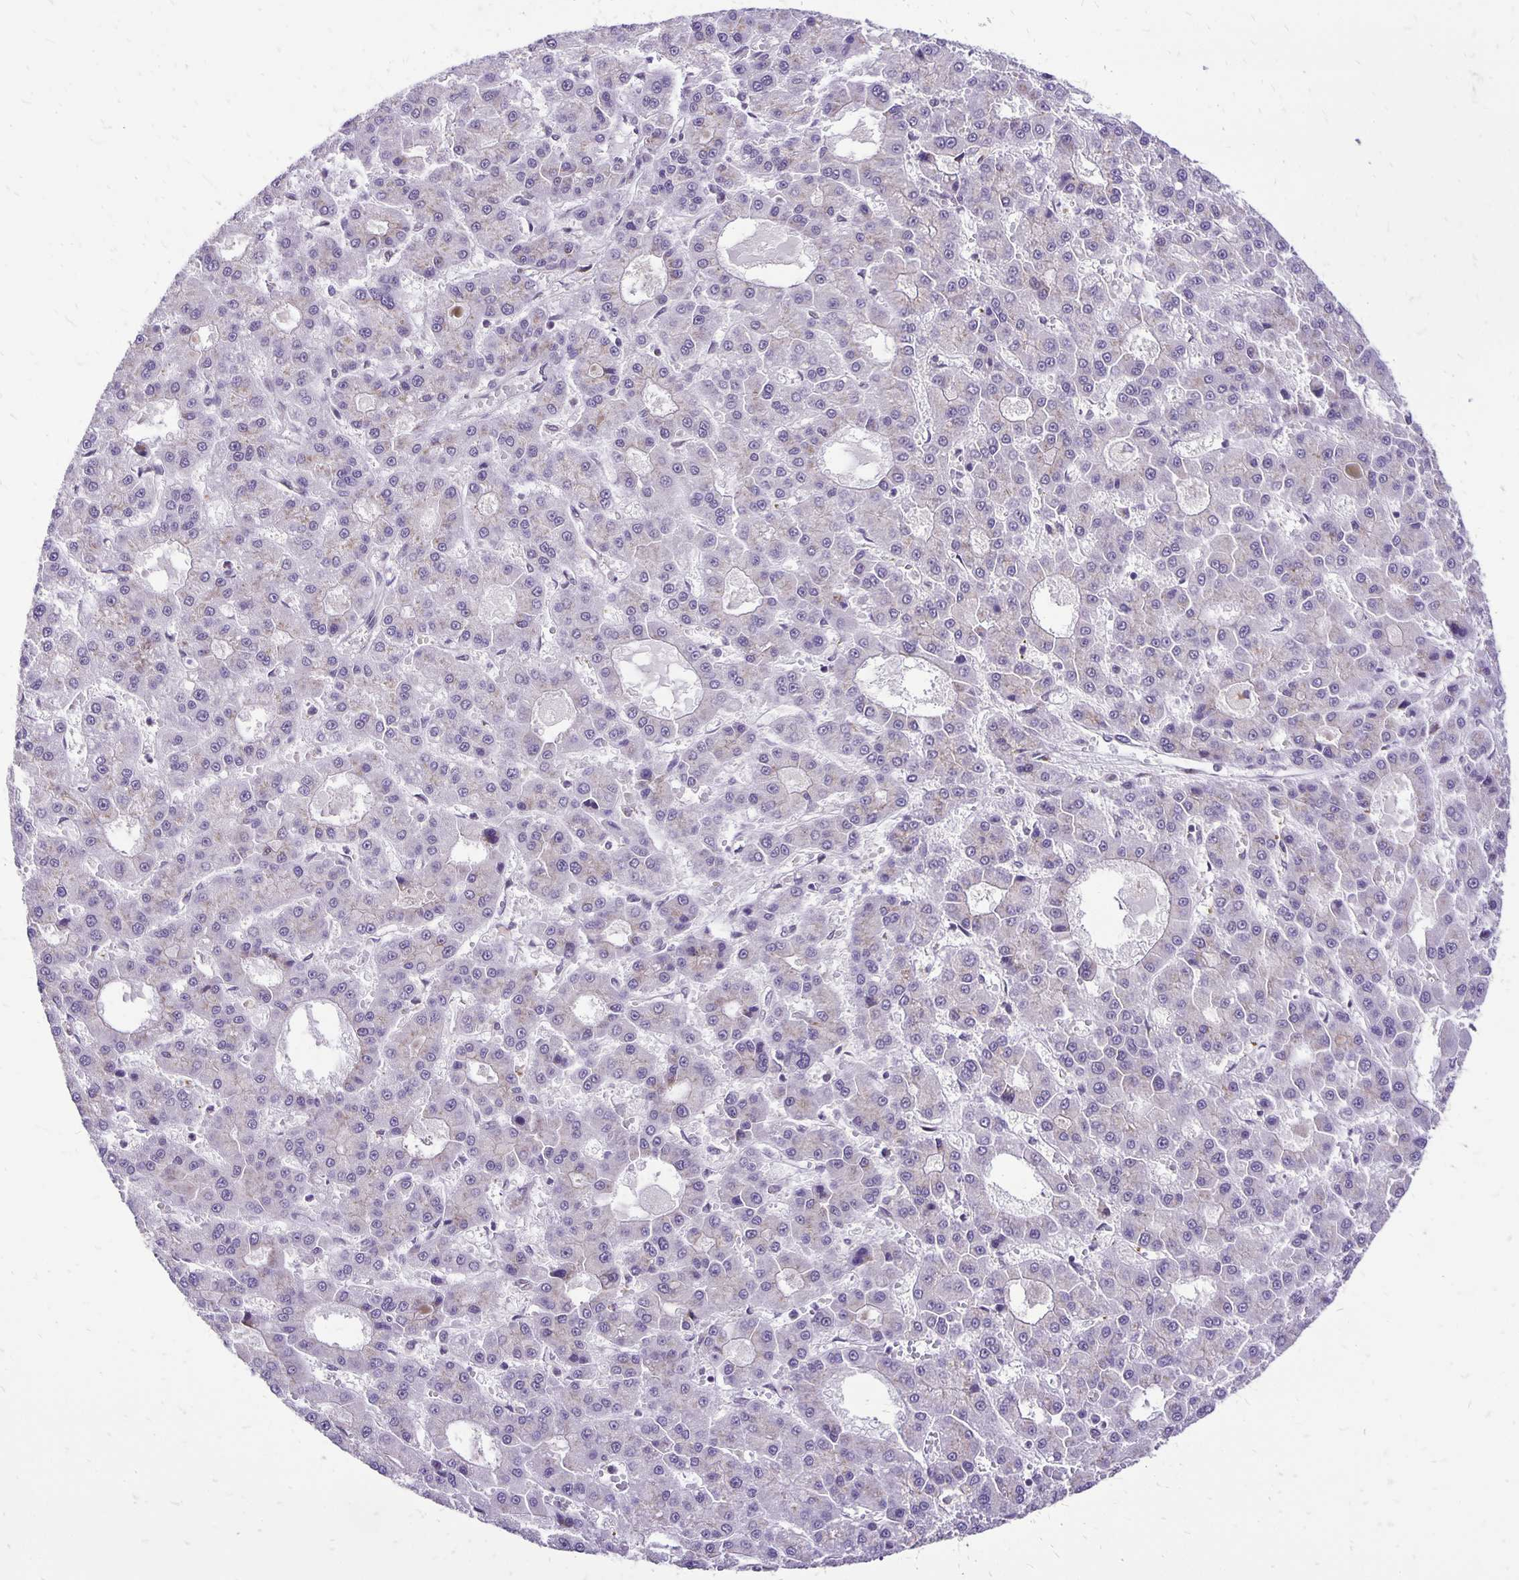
{"staining": {"intensity": "negative", "quantity": "none", "location": "none"}, "tissue": "liver cancer", "cell_type": "Tumor cells", "image_type": "cancer", "snomed": [{"axis": "morphology", "description": "Carcinoma, Hepatocellular, NOS"}, {"axis": "topography", "description": "Liver"}], "caption": "High magnification brightfield microscopy of liver cancer stained with DAB (3,3'-diaminobenzidine) (brown) and counterstained with hematoxylin (blue): tumor cells show no significant expression.", "gene": "GOLGA5", "patient": {"sex": "male", "age": 70}}